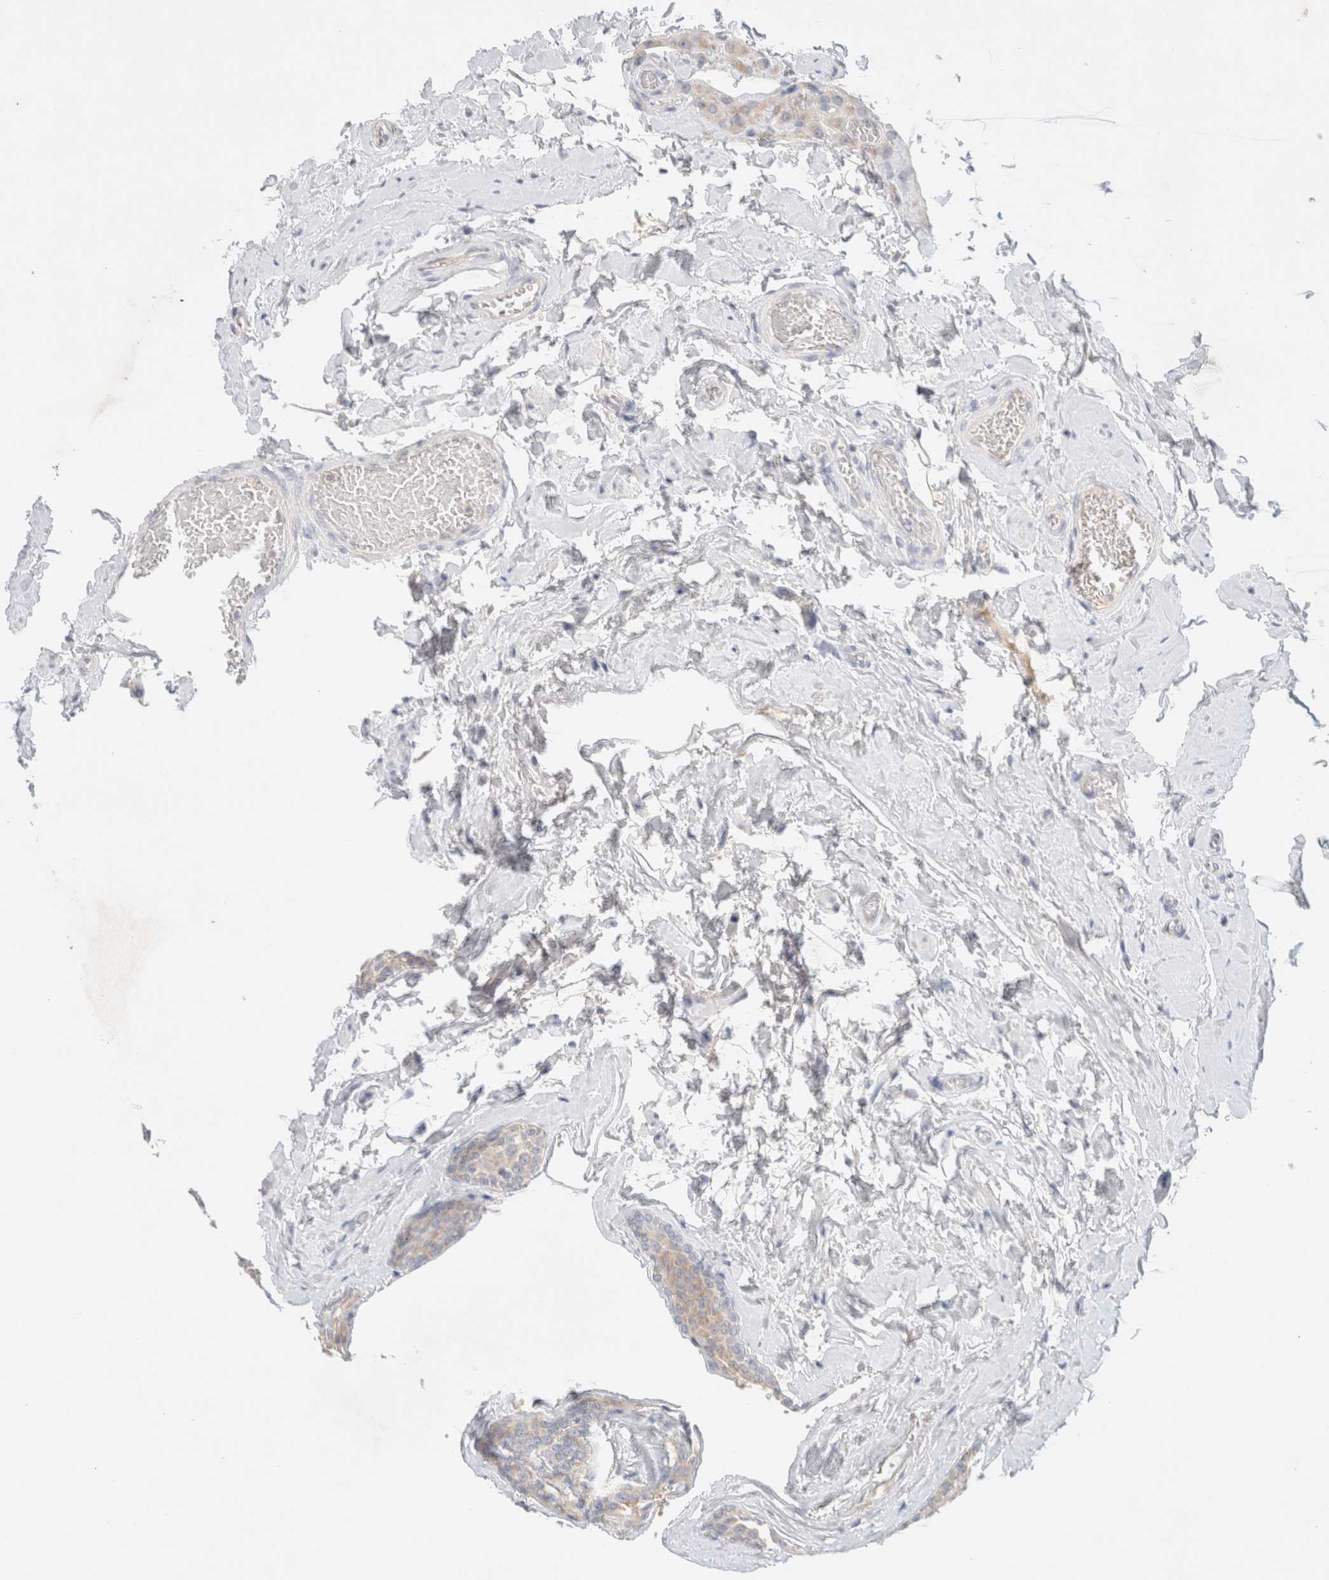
{"staining": {"intensity": "weak", "quantity": "<25%", "location": "cytoplasmic/membranous"}, "tissue": "epididymis", "cell_type": "Glandular cells", "image_type": "normal", "snomed": [{"axis": "morphology", "description": "Normal tissue, NOS"}, {"axis": "topography", "description": "Testis"}, {"axis": "topography", "description": "Epididymis"}], "caption": "Immunohistochemical staining of unremarkable human epididymis reveals no significant staining in glandular cells. (Stains: DAB immunohistochemistry (IHC) with hematoxylin counter stain, Microscopy: brightfield microscopy at high magnification).", "gene": "HEXD", "patient": {"sex": "male", "age": 36}}